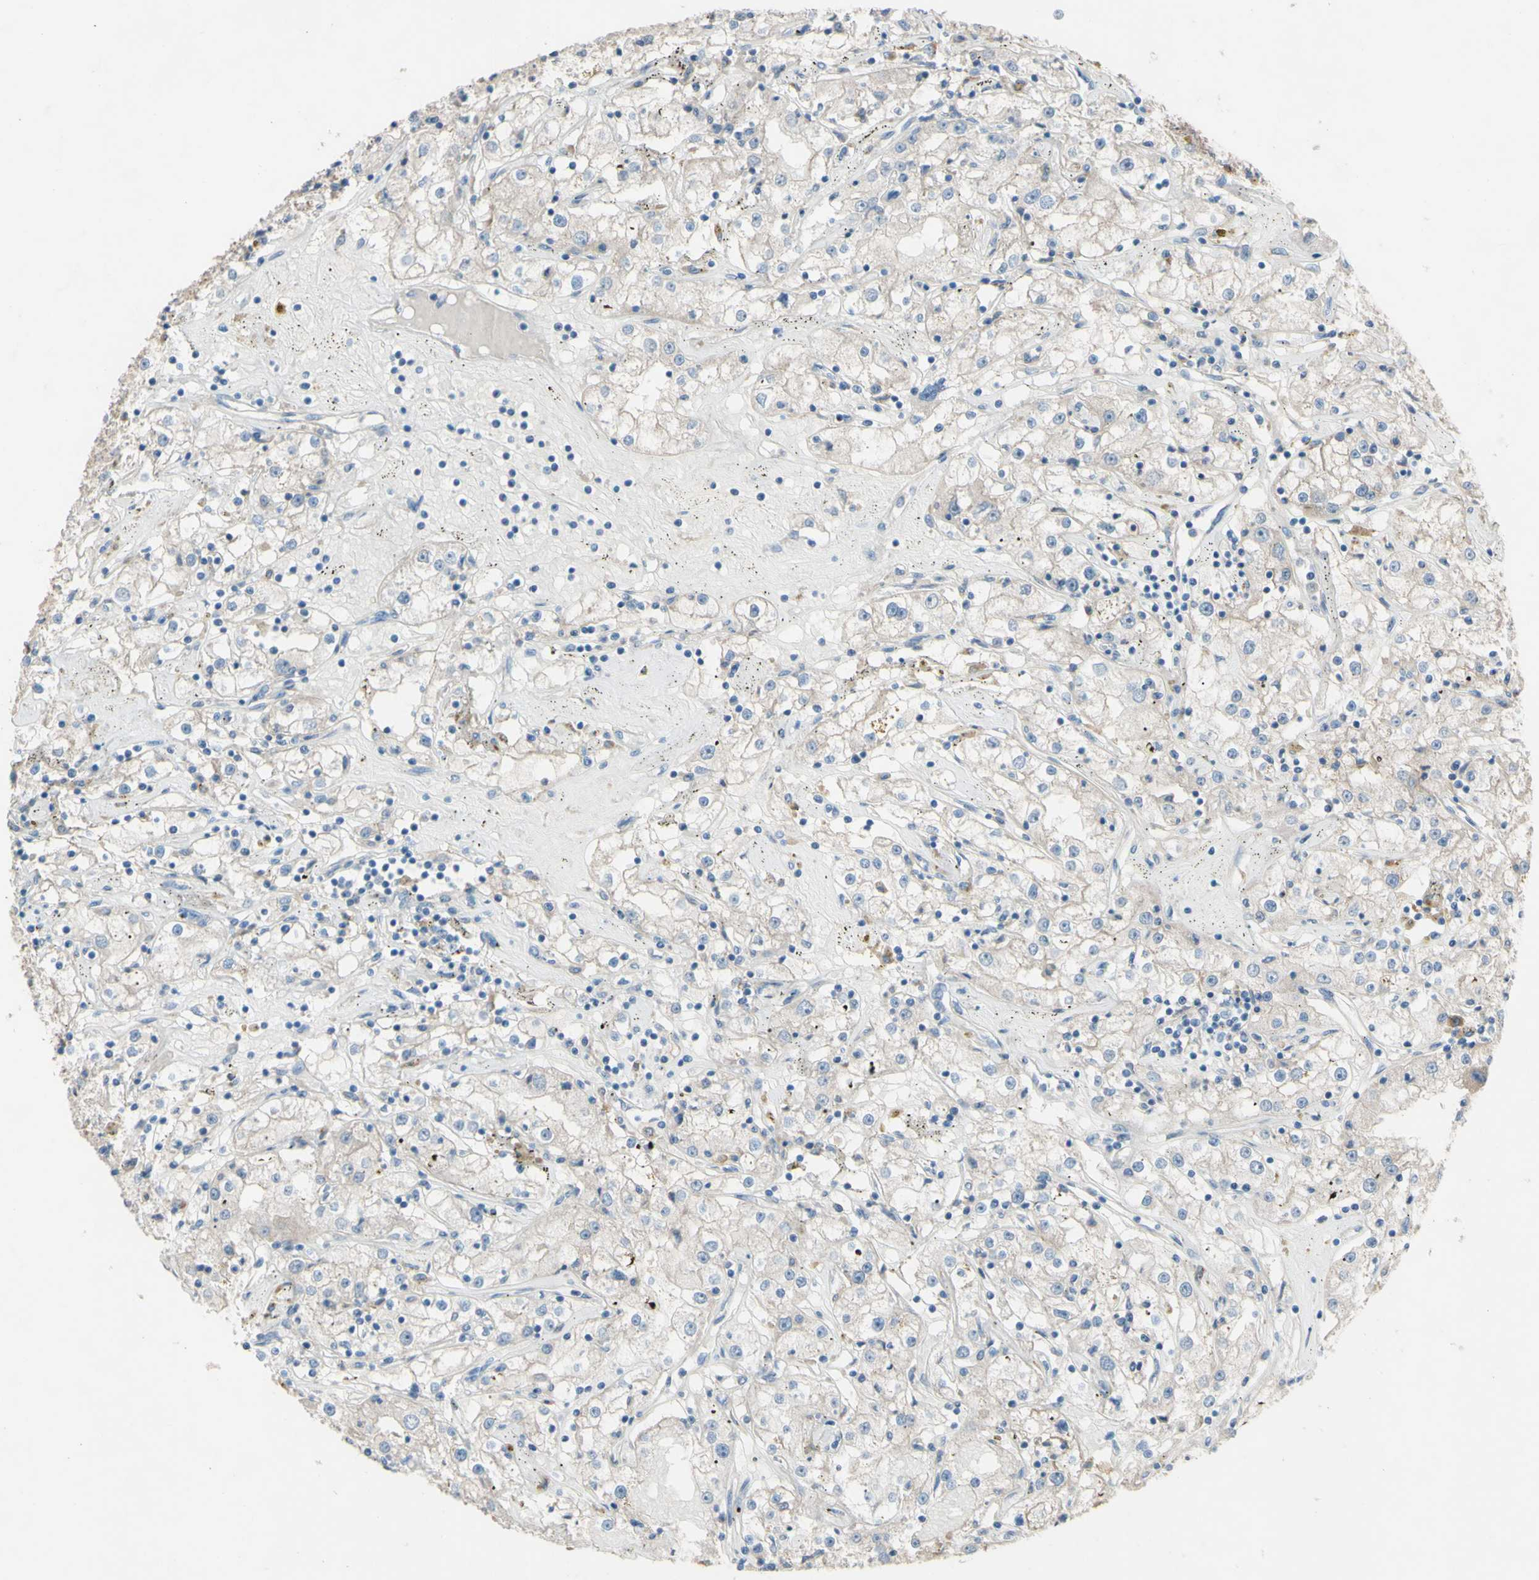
{"staining": {"intensity": "weak", "quantity": "<25%", "location": "cytoplasmic/membranous"}, "tissue": "renal cancer", "cell_type": "Tumor cells", "image_type": "cancer", "snomed": [{"axis": "morphology", "description": "Adenocarcinoma, NOS"}, {"axis": "topography", "description": "Kidney"}], "caption": "Photomicrograph shows no protein expression in tumor cells of adenocarcinoma (renal) tissue. The staining is performed using DAB (3,3'-diaminobenzidine) brown chromogen with nuclei counter-stained in using hematoxylin.", "gene": "CDCP1", "patient": {"sex": "male", "age": 56}}